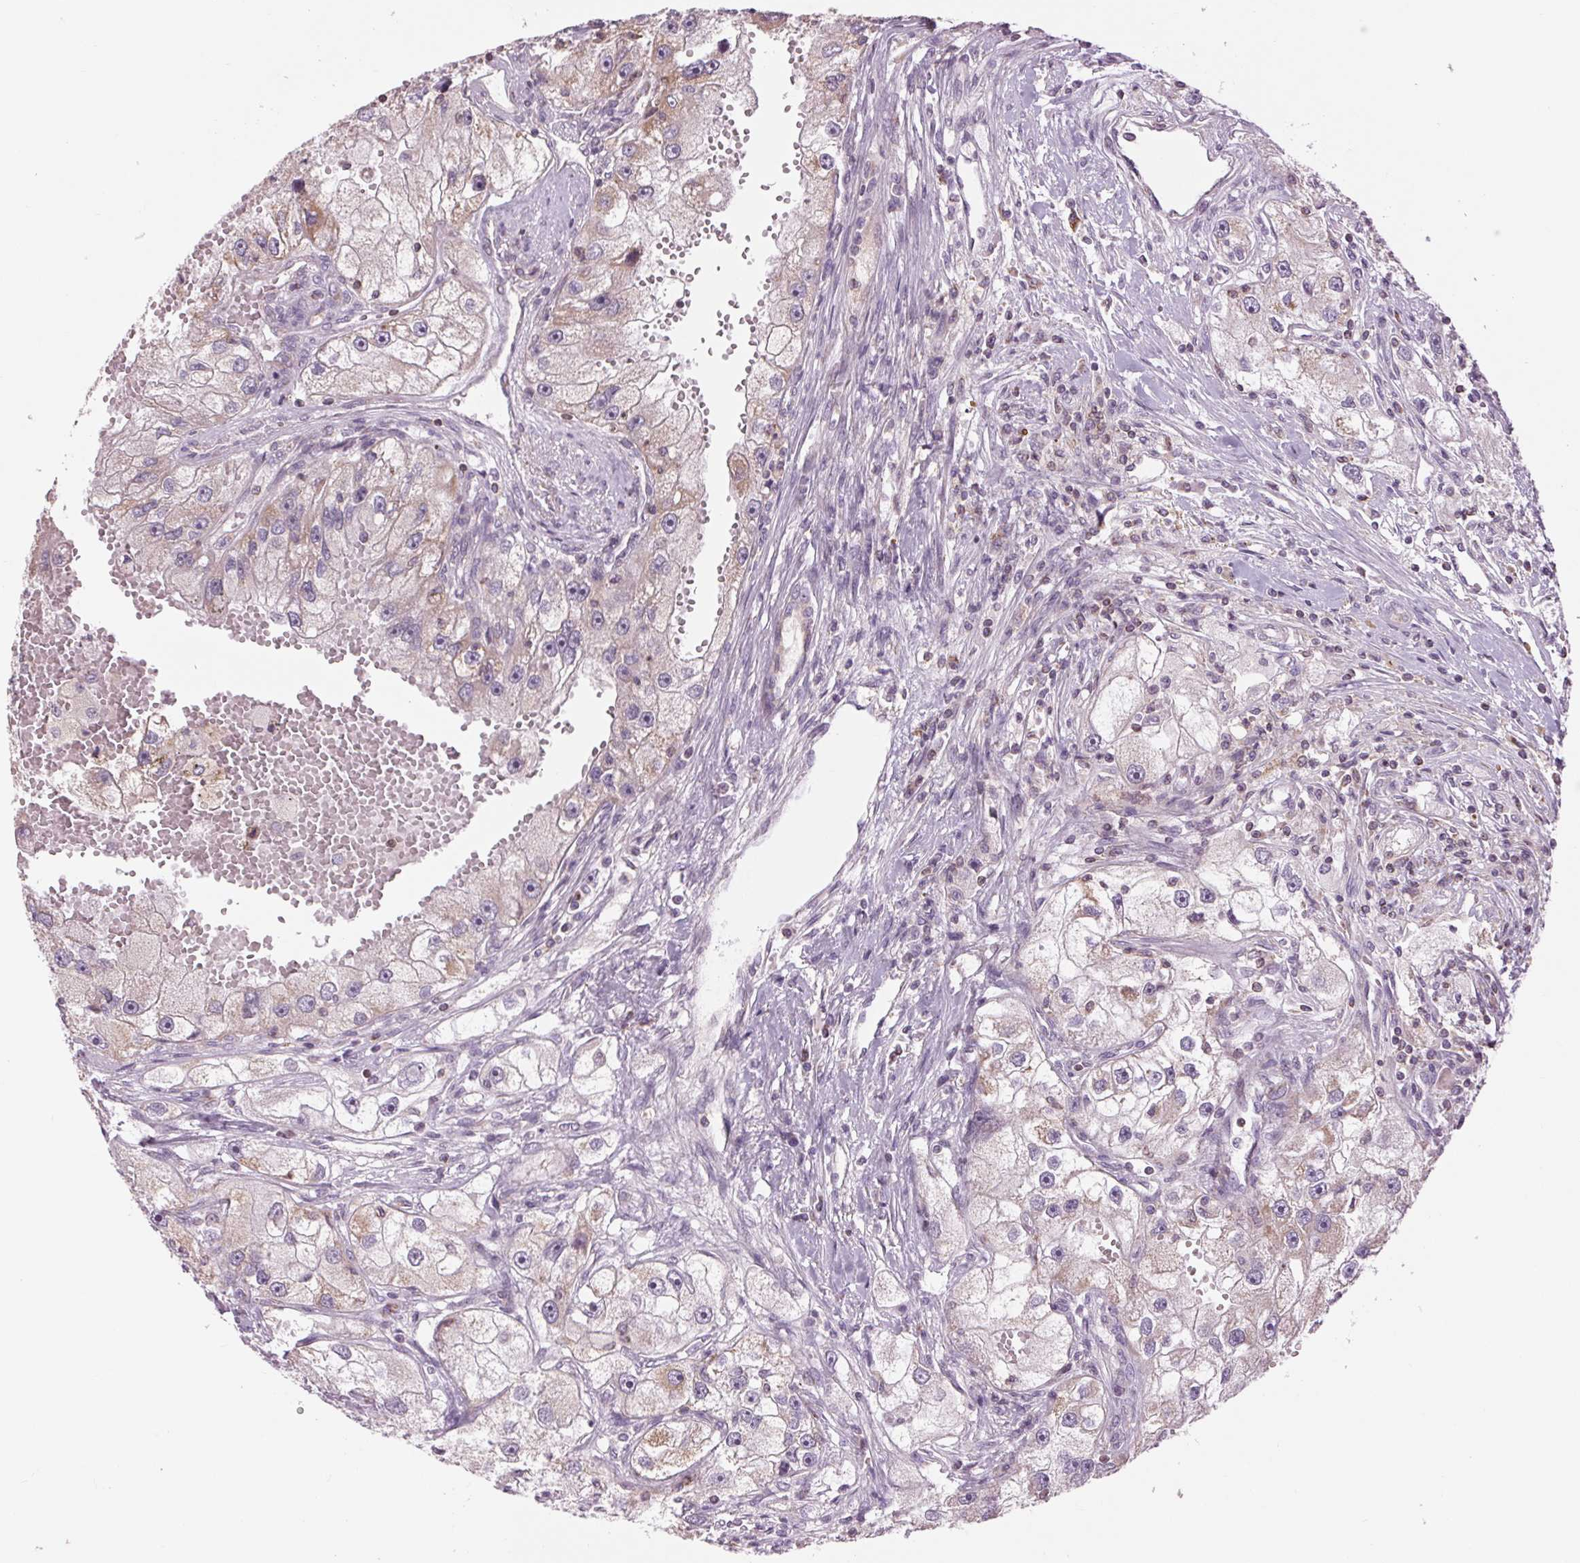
{"staining": {"intensity": "weak", "quantity": "<25%", "location": "cytoplasmic/membranous"}, "tissue": "renal cancer", "cell_type": "Tumor cells", "image_type": "cancer", "snomed": [{"axis": "morphology", "description": "Adenocarcinoma, NOS"}, {"axis": "topography", "description": "Kidney"}], "caption": "Tumor cells are negative for protein expression in human adenocarcinoma (renal).", "gene": "COX6A1", "patient": {"sex": "male", "age": 63}}